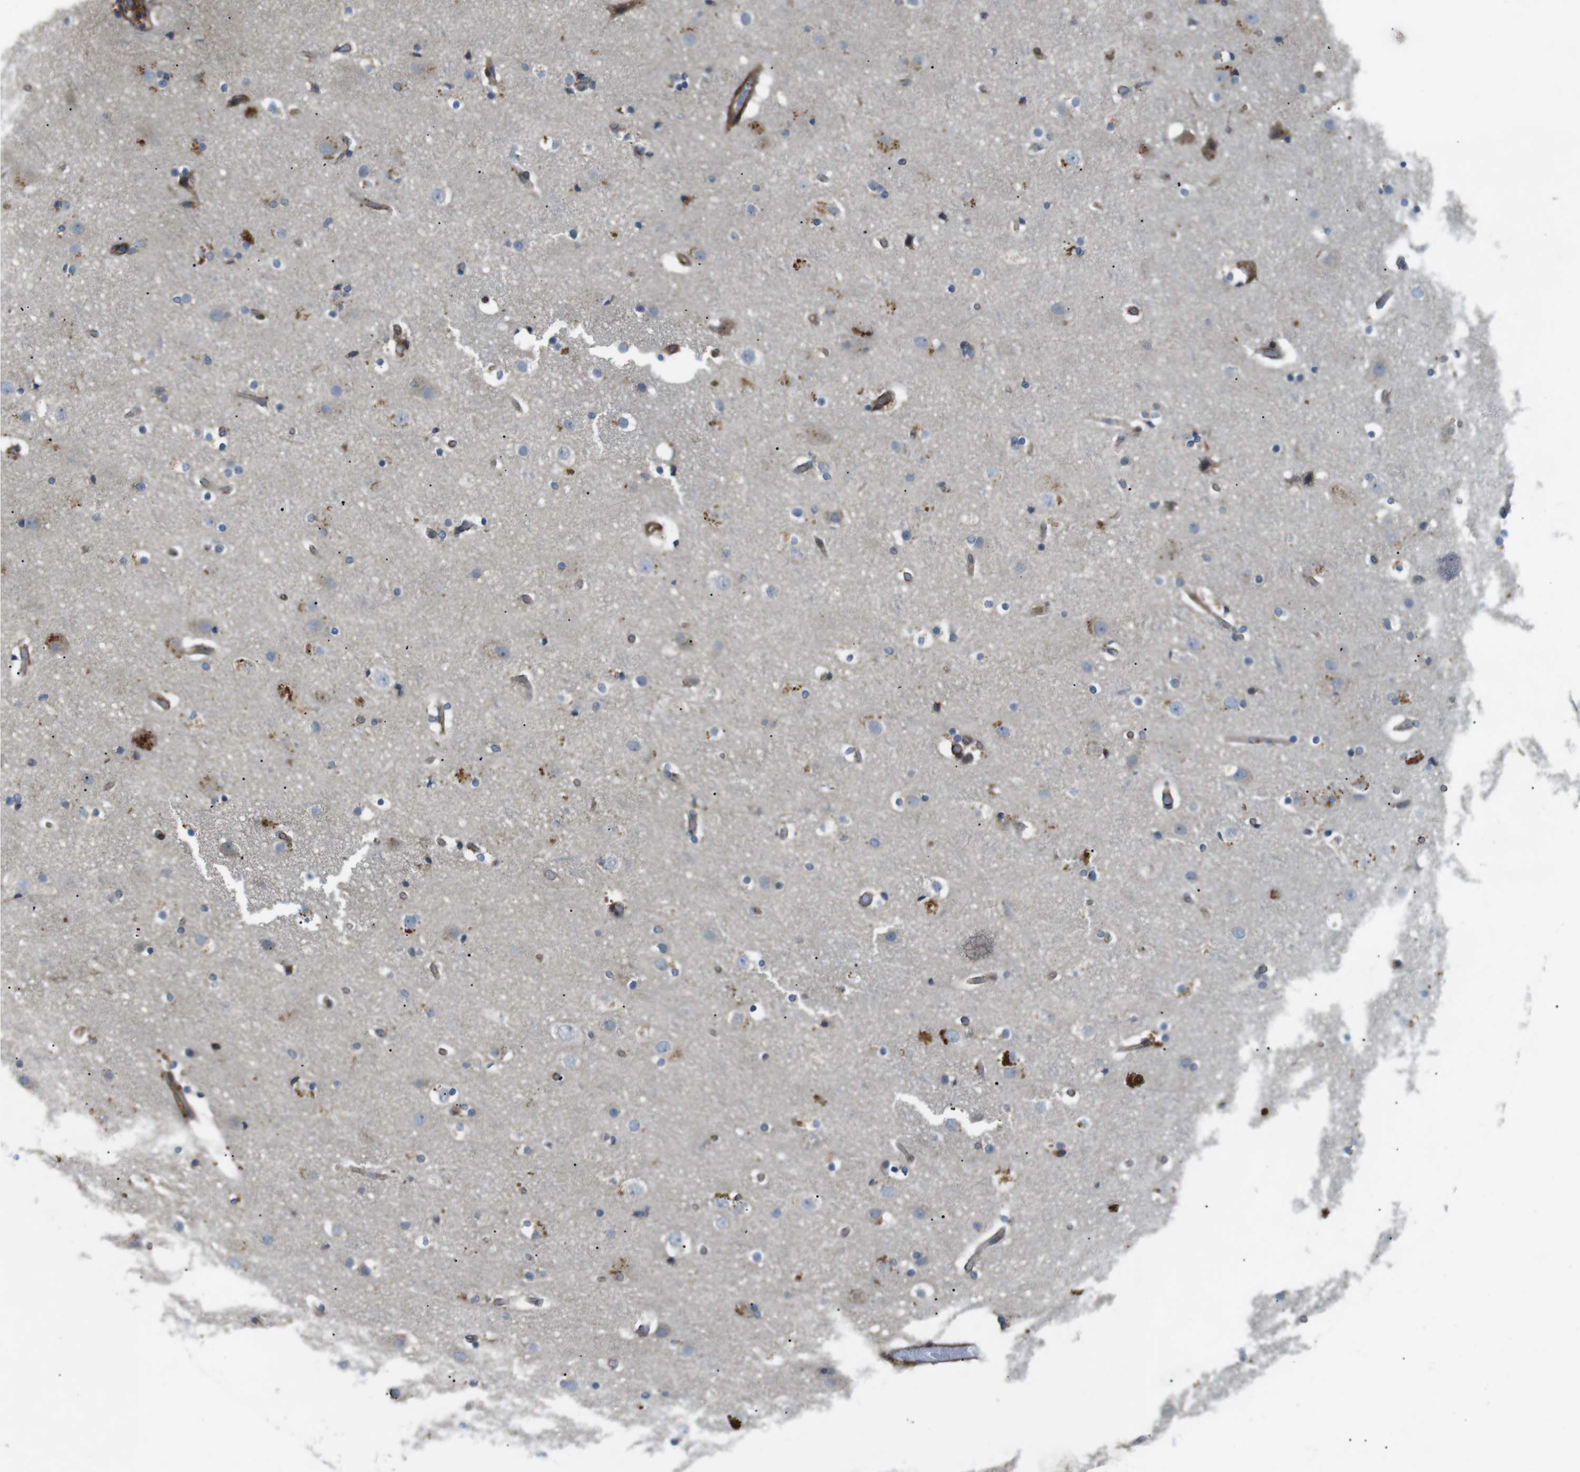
{"staining": {"intensity": "strong", "quantity": ">75%", "location": "cytoplasmic/membranous"}, "tissue": "cerebral cortex", "cell_type": "Endothelial cells", "image_type": "normal", "snomed": [{"axis": "morphology", "description": "Normal tissue, NOS"}, {"axis": "topography", "description": "Cerebral cortex"}], "caption": "An immunohistochemistry (IHC) image of benign tissue is shown. Protein staining in brown shows strong cytoplasmic/membranous positivity in cerebral cortex within endothelial cells. (Brightfield microscopy of DAB IHC at high magnification).", "gene": "KANK2", "patient": {"sex": "male", "age": 57}}